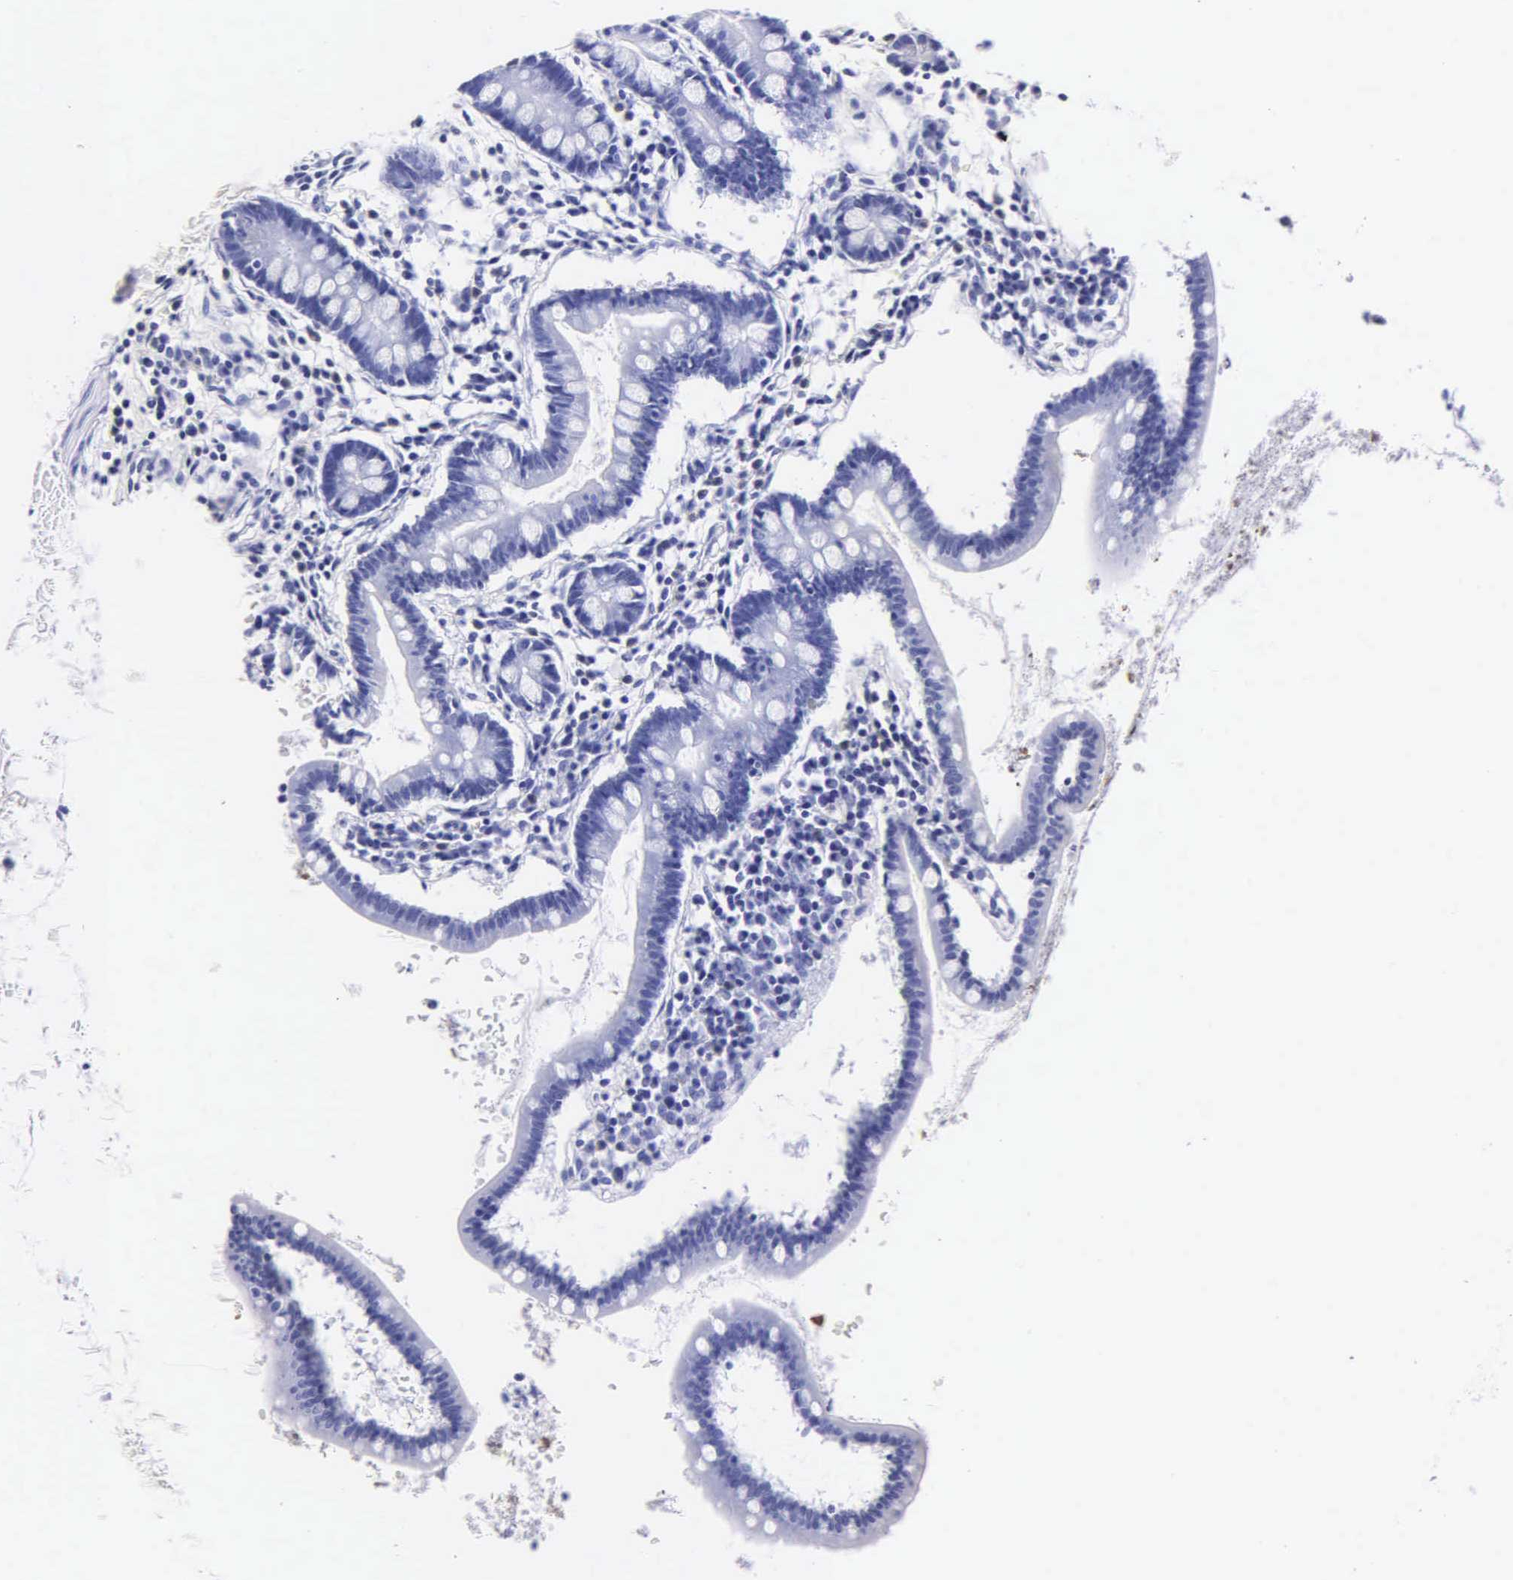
{"staining": {"intensity": "negative", "quantity": "none", "location": "none"}, "tissue": "small intestine", "cell_type": "Glandular cells", "image_type": "normal", "snomed": [{"axis": "morphology", "description": "Normal tissue, NOS"}, {"axis": "topography", "description": "Small intestine"}], "caption": "Image shows no significant protein staining in glandular cells of unremarkable small intestine.", "gene": "MB", "patient": {"sex": "female", "age": 37}}